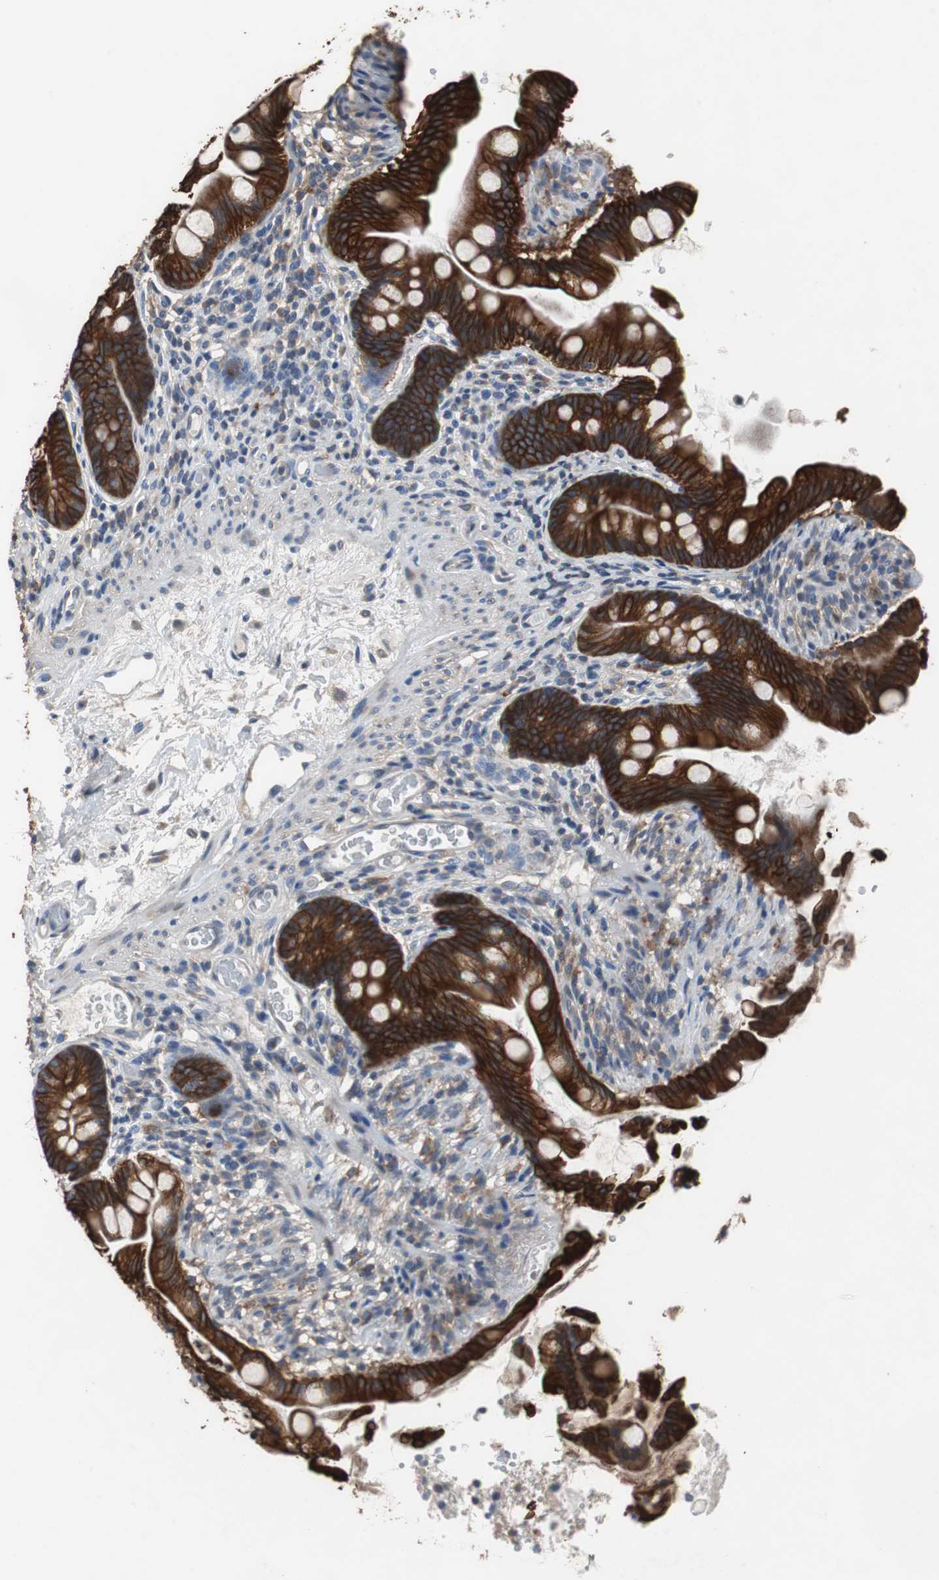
{"staining": {"intensity": "strong", "quantity": ">75%", "location": "cytoplasmic/membranous"}, "tissue": "small intestine", "cell_type": "Glandular cells", "image_type": "normal", "snomed": [{"axis": "morphology", "description": "Normal tissue, NOS"}, {"axis": "topography", "description": "Small intestine"}], "caption": "A micrograph showing strong cytoplasmic/membranous staining in approximately >75% of glandular cells in unremarkable small intestine, as visualized by brown immunohistochemical staining.", "gene": "USP10", "patient": {"sex": "female", "age": 56}}